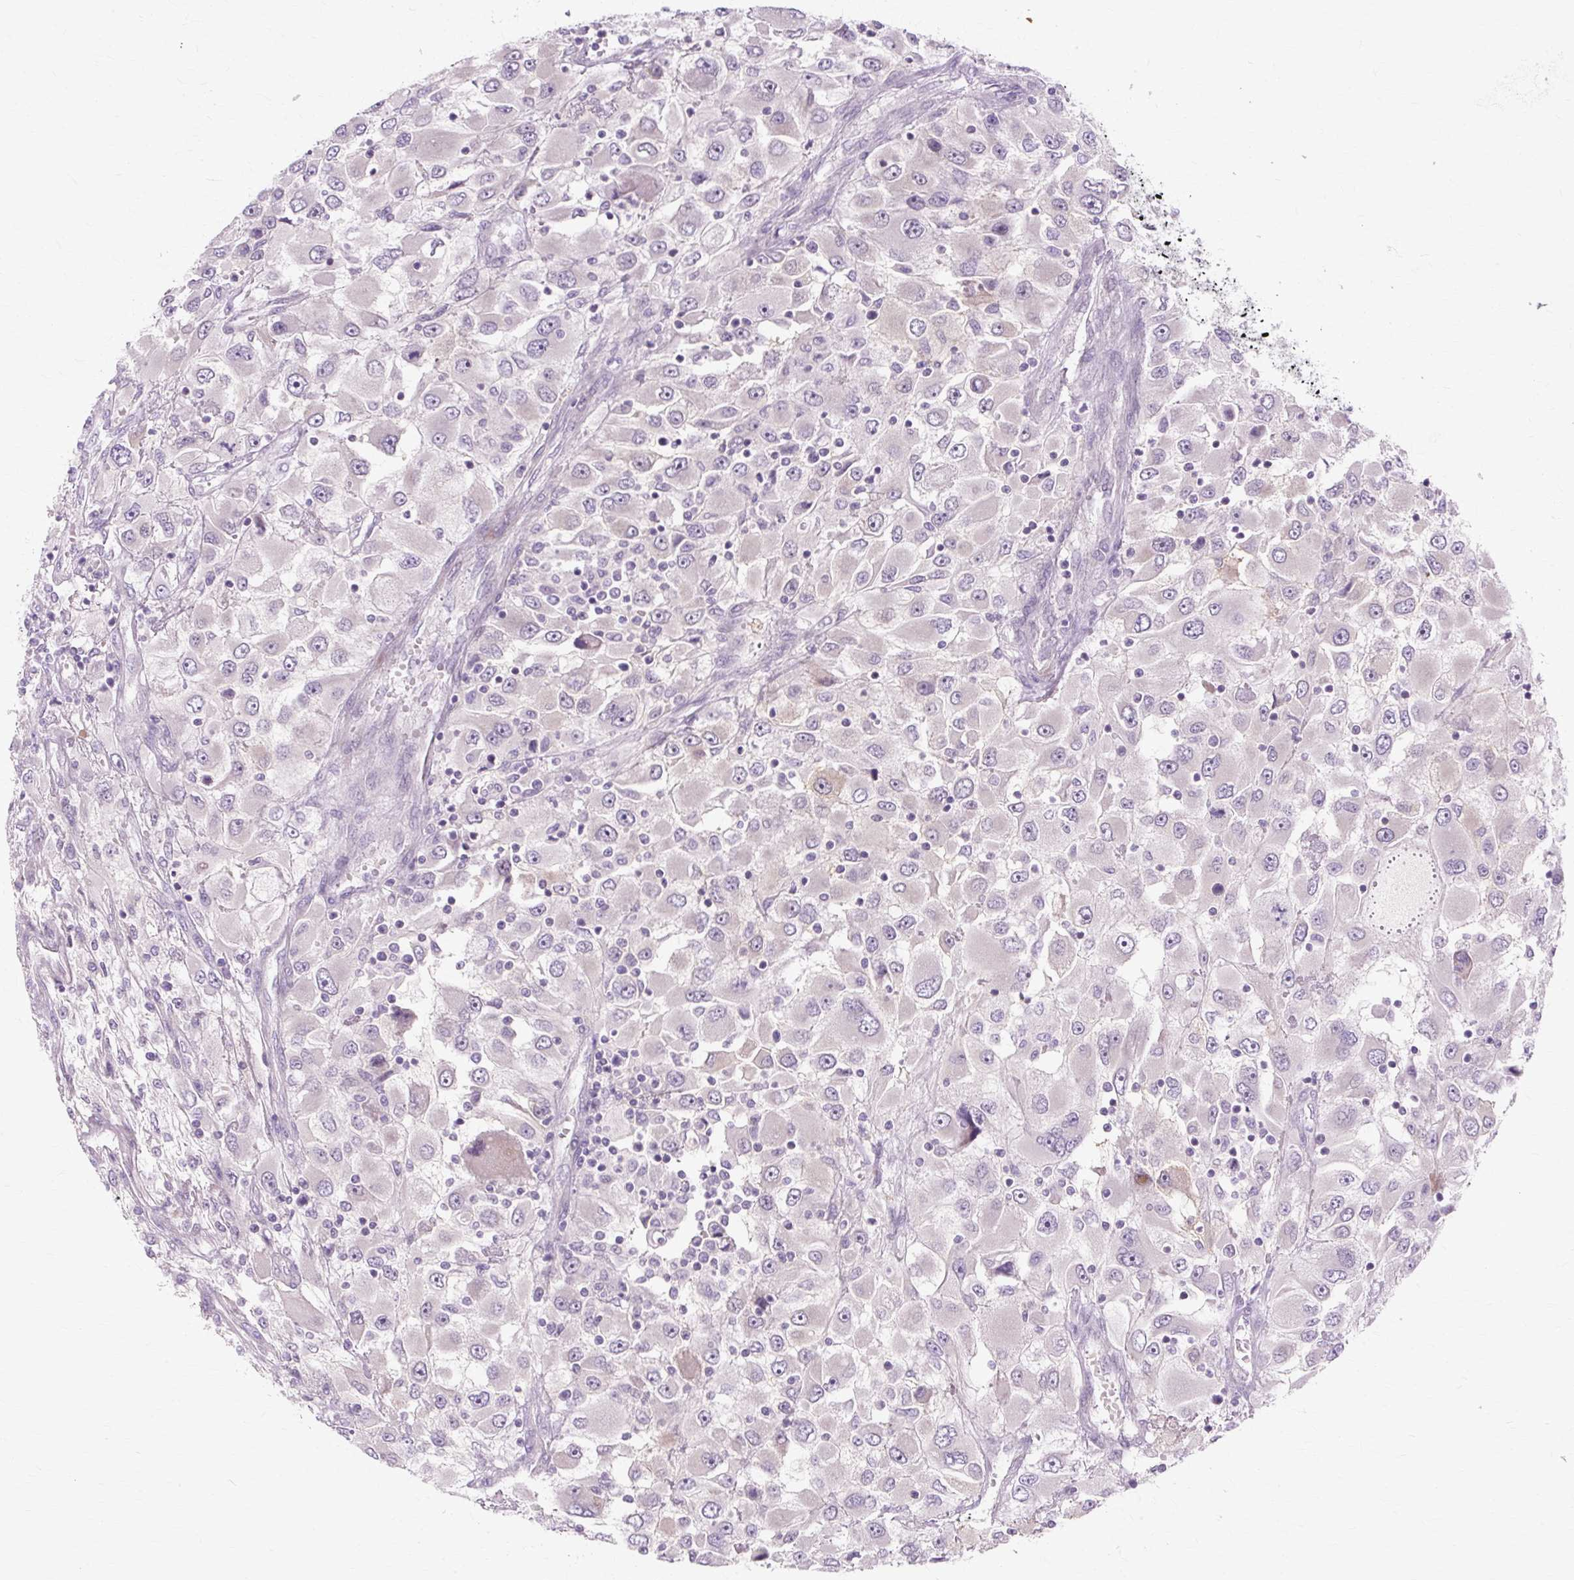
{"staining": {"intensity": "negative", "quantity": "none", "location": "none"}, "tissue": "renal cancer", "cell_type": "Tumor cells", "image_type": "cancer", "snomed": [{"axis": "morphology", "description": "Adenocarcinoma, NOS"}, {"axis": "topography", "description": "Kidney"}], "caption": "IHC image of renal cancer (adenocarcinoma) stained for a protein (brown), which shows no staining in tumor cells.", "gene": "ZNF35", "patient": {"sex": "female", "age": 52}}